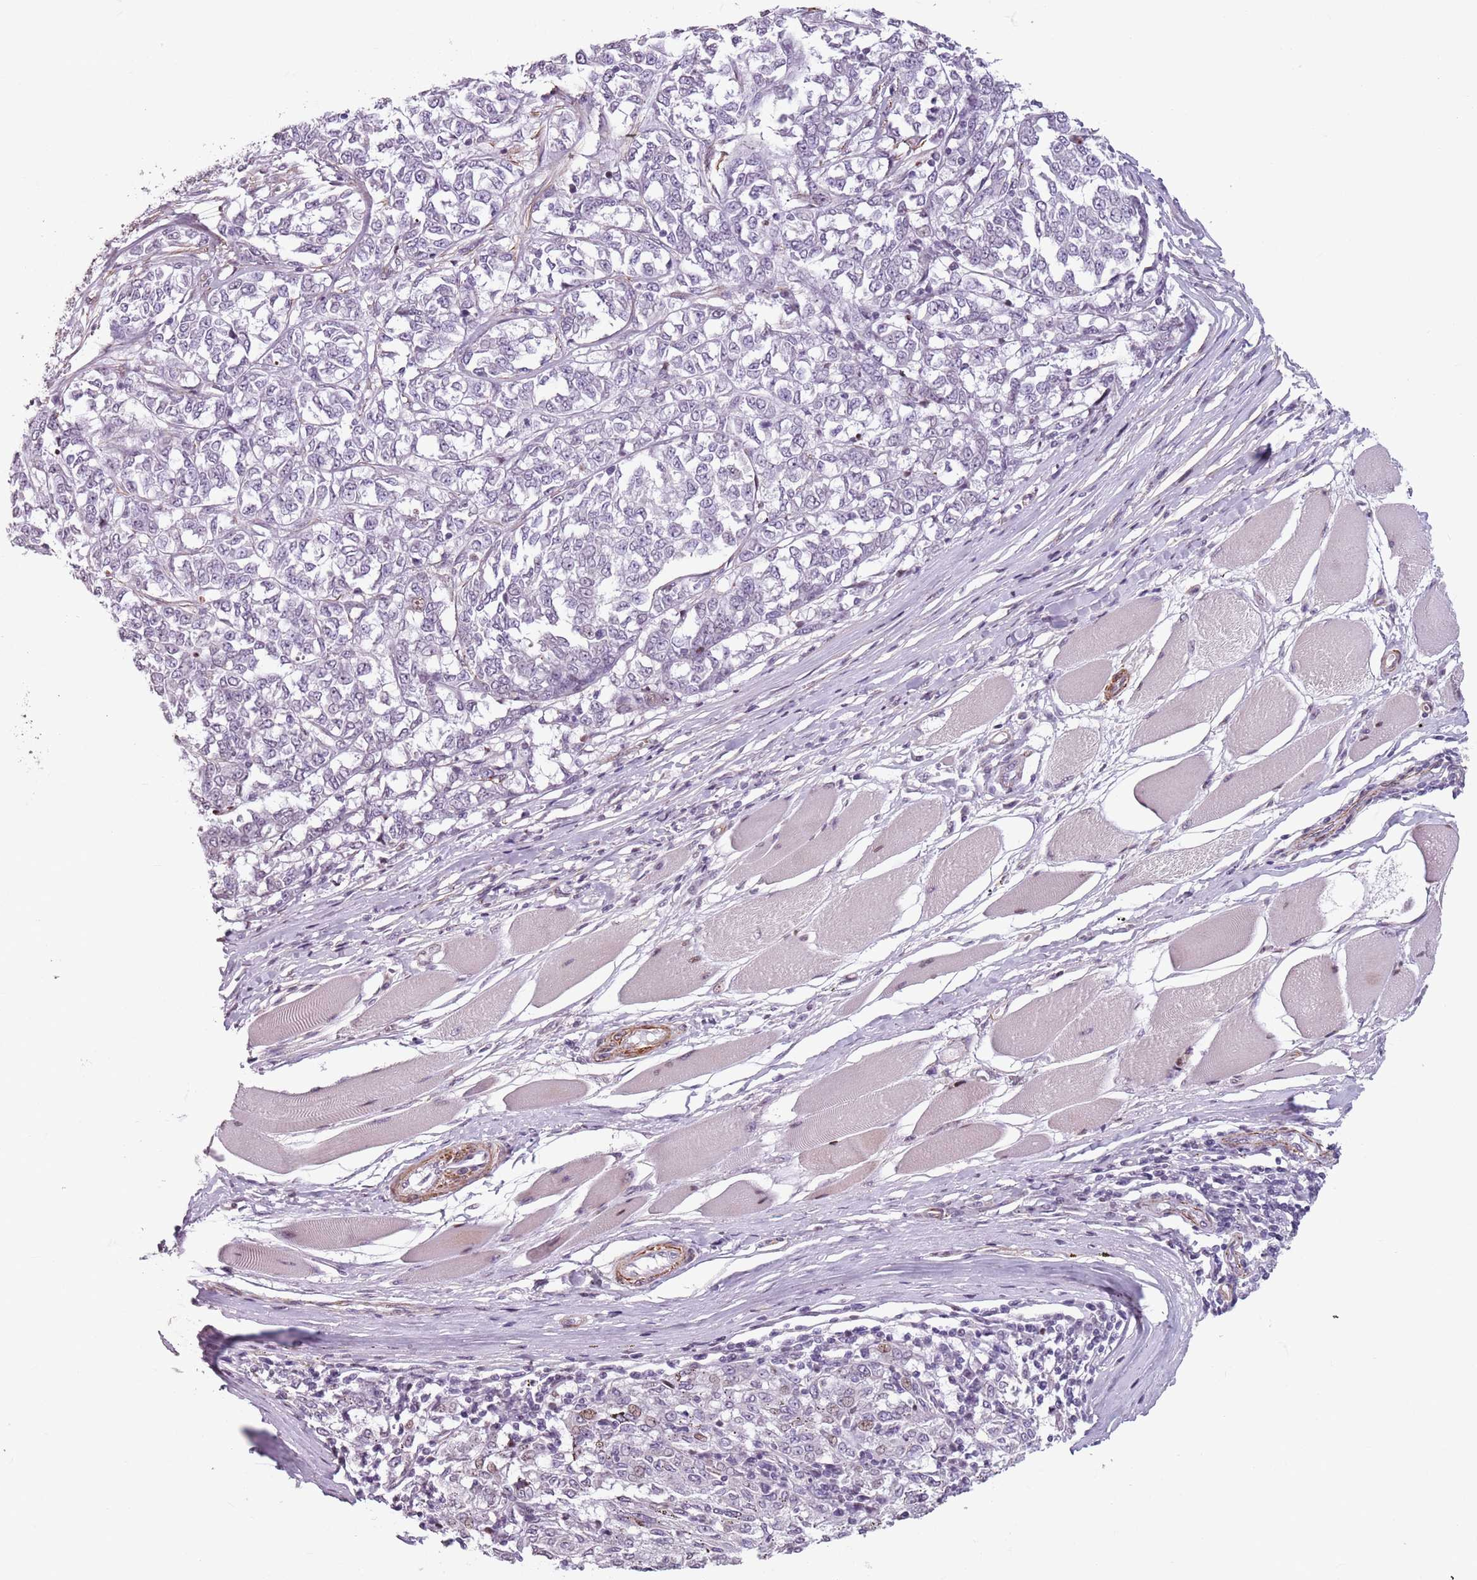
{"staining": {"intensity": "negative", "quantity": "none", "location": "none"}, "tissue": "melanoma", "cell_type": "Tumor cells", "image_type": "cancer", "snomed": [{"axis": "morphology", "description": "Malignant melanoma, NOS"}, {"axis": "topography", "description": "Skin"}], "caption": "This is an immunohistochemistry (IHC) image of human malignant melanoma. There is no staining in tumor cells.", "gene": "TMC4", "patient": {"sex": "female", "age": 72}}